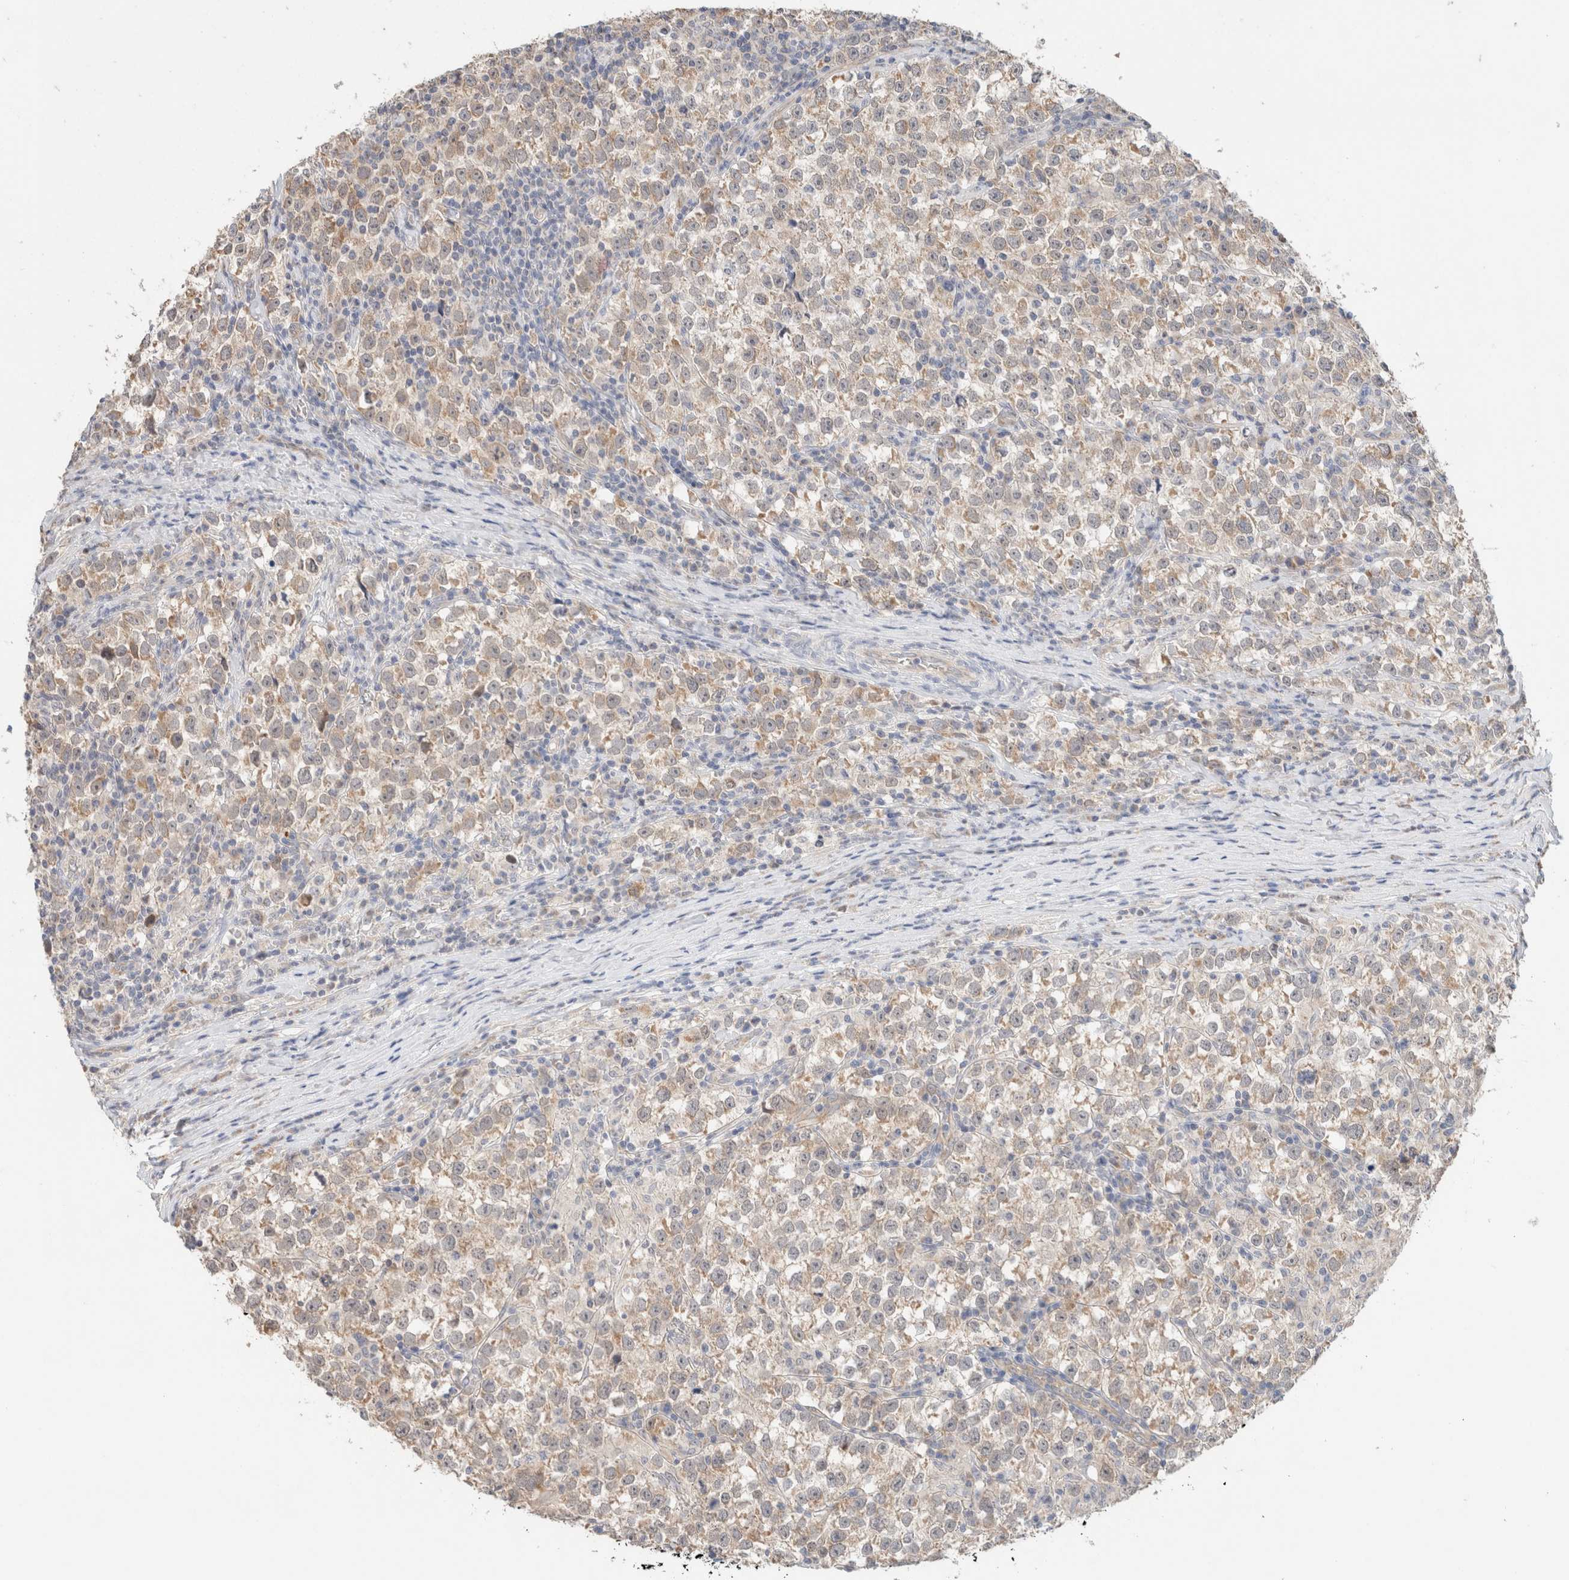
{"staining": {"intensity": "weak", "quantity": "25%-75%", "location": "cytoplasmic/membranous"}, "tissue": "testis cancer", "cell_type": "Tumor cells", "image_type": "cancer", "snomed": [{"axis": "morphology", "description": "Normal tissue, NOS"}, {"axis": "morphology", "description": "Seminoma, NOS"}, {"axis": "topography", "description": "Testis"}], "caption": "Brown immunohistochemical staining in testis seminoma displays weak cytoplasmic/membranous staining in about 25%-75% of tumor cells. (IHC, brightfield microscopy, high magnification).", "gene": "CA13", "patient": {"sex": "male", "age": 43}}